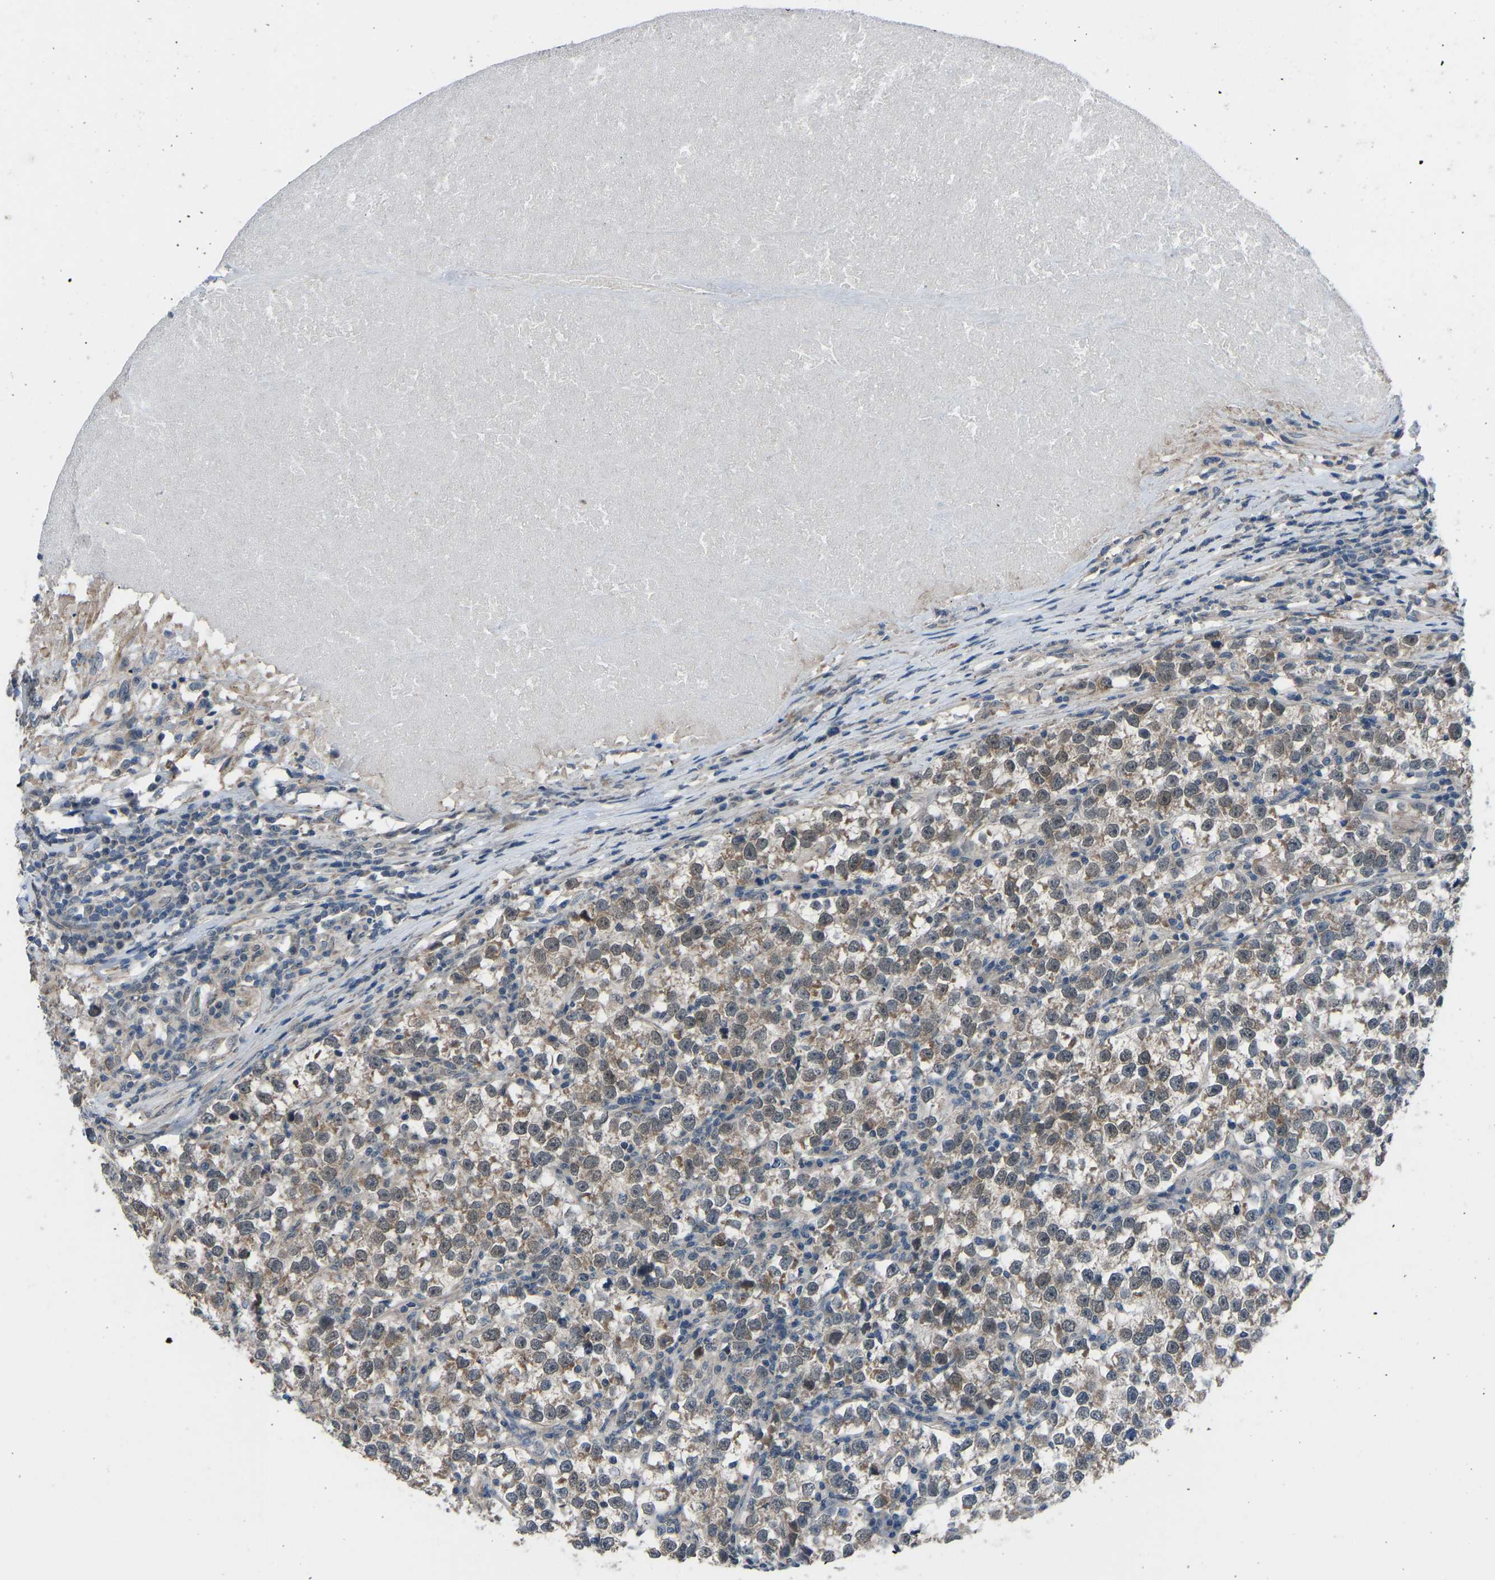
{"staining": {"intensity": "weak", "quantity": ">75%", "location": "cytoplasmic/membranous"}, "tissue": "testis cancer", "cell_type": "Tumor cells", "image_type": "cancer", "snomed": [{"axis": "morphology", "description": "Normal tissue, NOS"}, {"axis": "morphology", "description": "Seminoma, NOS"}, {"axis": "topography", "description": "Testis"}], "caption": "About >75% of tumor cells in testis cancer (seminoma) demonstrate weak cytoplasmic/membranous protein staining as visualized by brown immunohistochemical staining.", "gene": "CDK2AP1", "patient": {"sex": "male", "age": 43}}